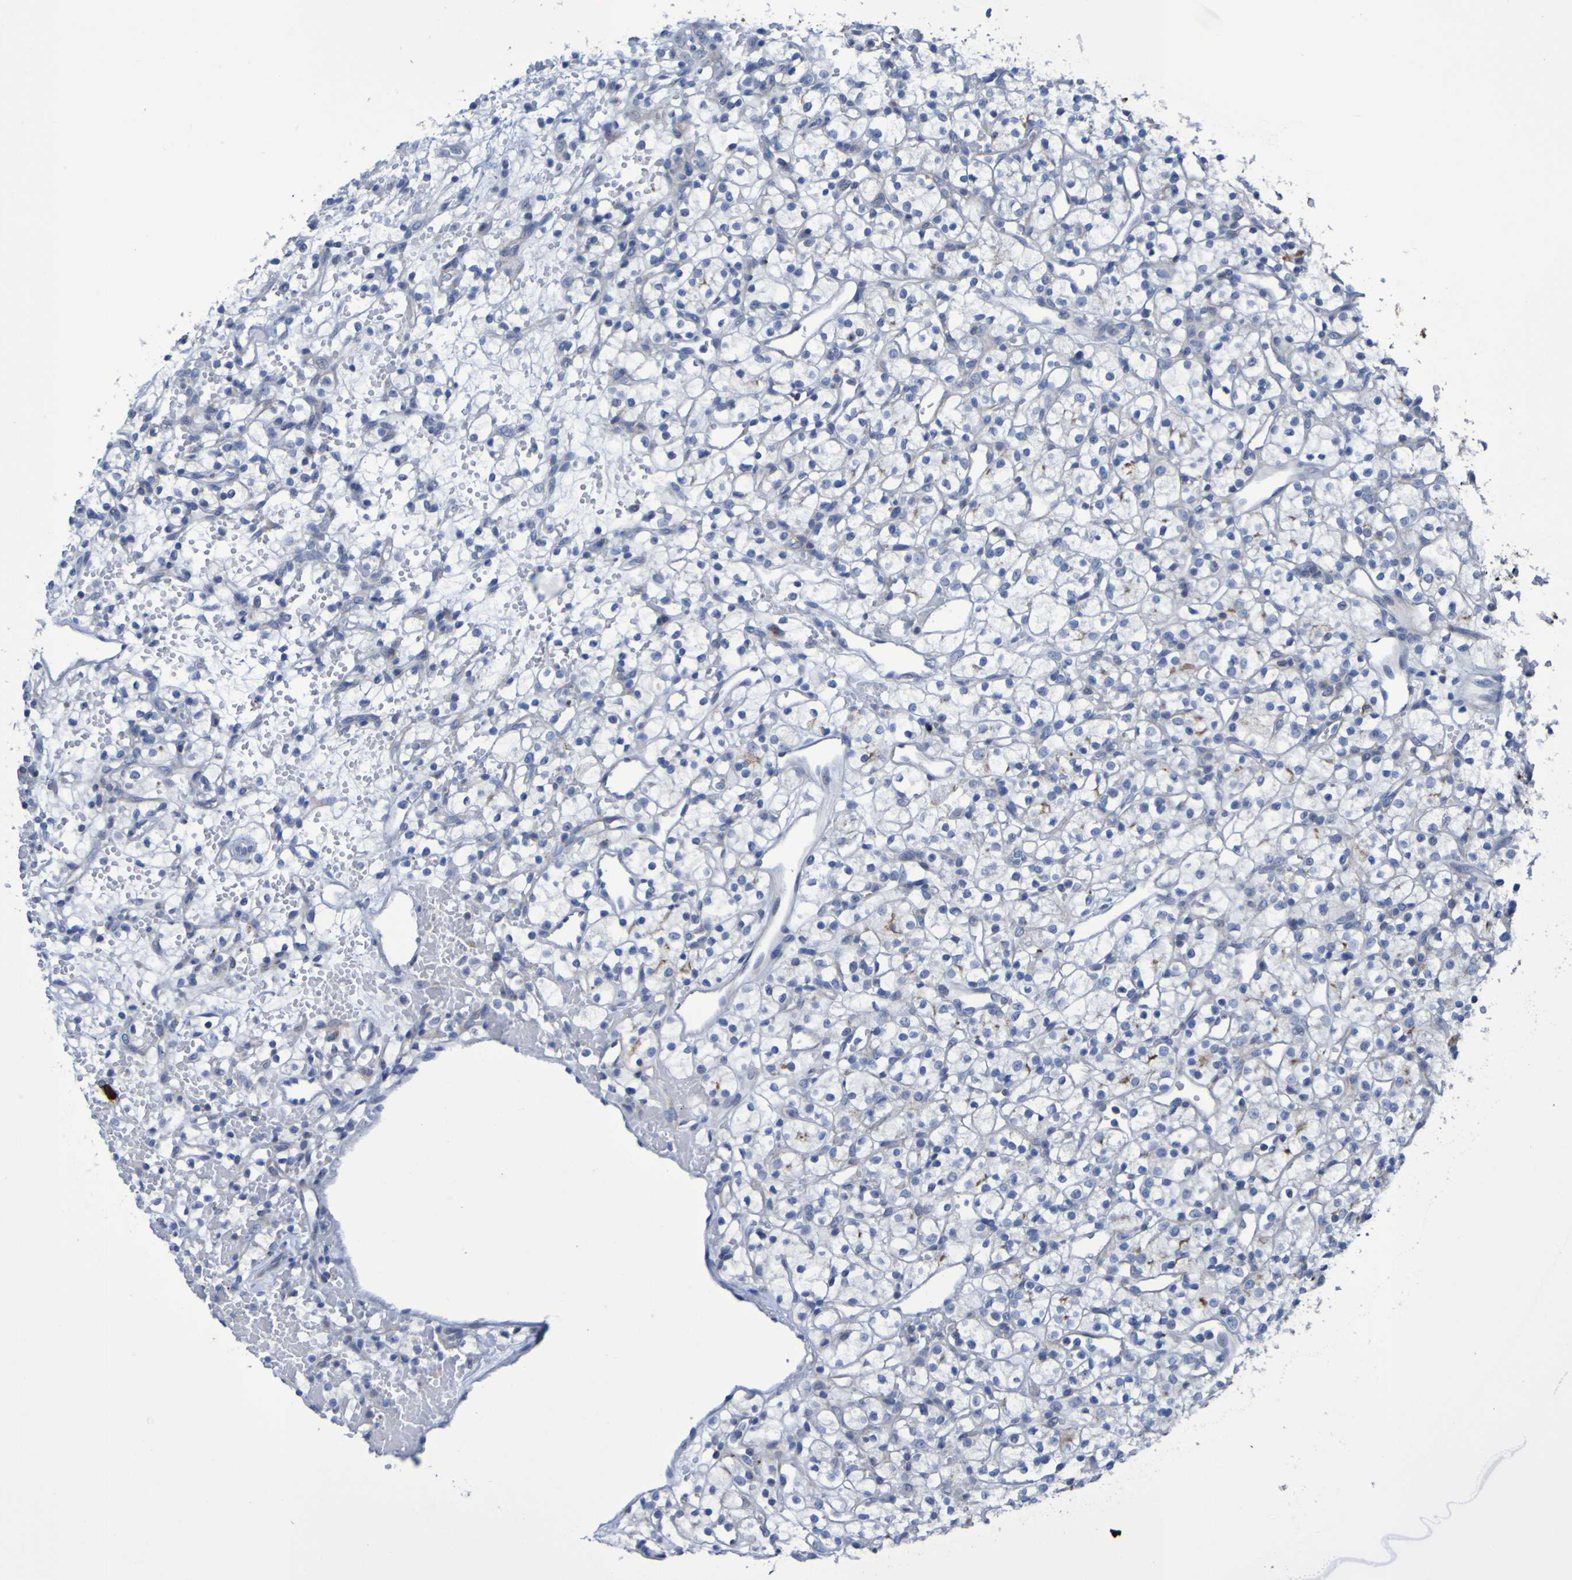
{"staining": {"intensity": "negative", "quantity": "none", "location": "none"}, "tissue": "renal cancer", "cell_type": "Tumor cells", "image_type": "cancer", "snomed": [{"axis": "morphology", "description": "Adenocarcinoma, NOS"}, {"axis": "topography", "description": "Kidney"}], "caption": "IHC micrograph of human adenocarcinoma (renal) stained for a protein (brown), which exhibits no expression in tumor cells. (Immunohistochemistry, brightfield microscopy, high magnification).", "gene": "C11orf24", "patient": {"sex": "female", "age": 60}}